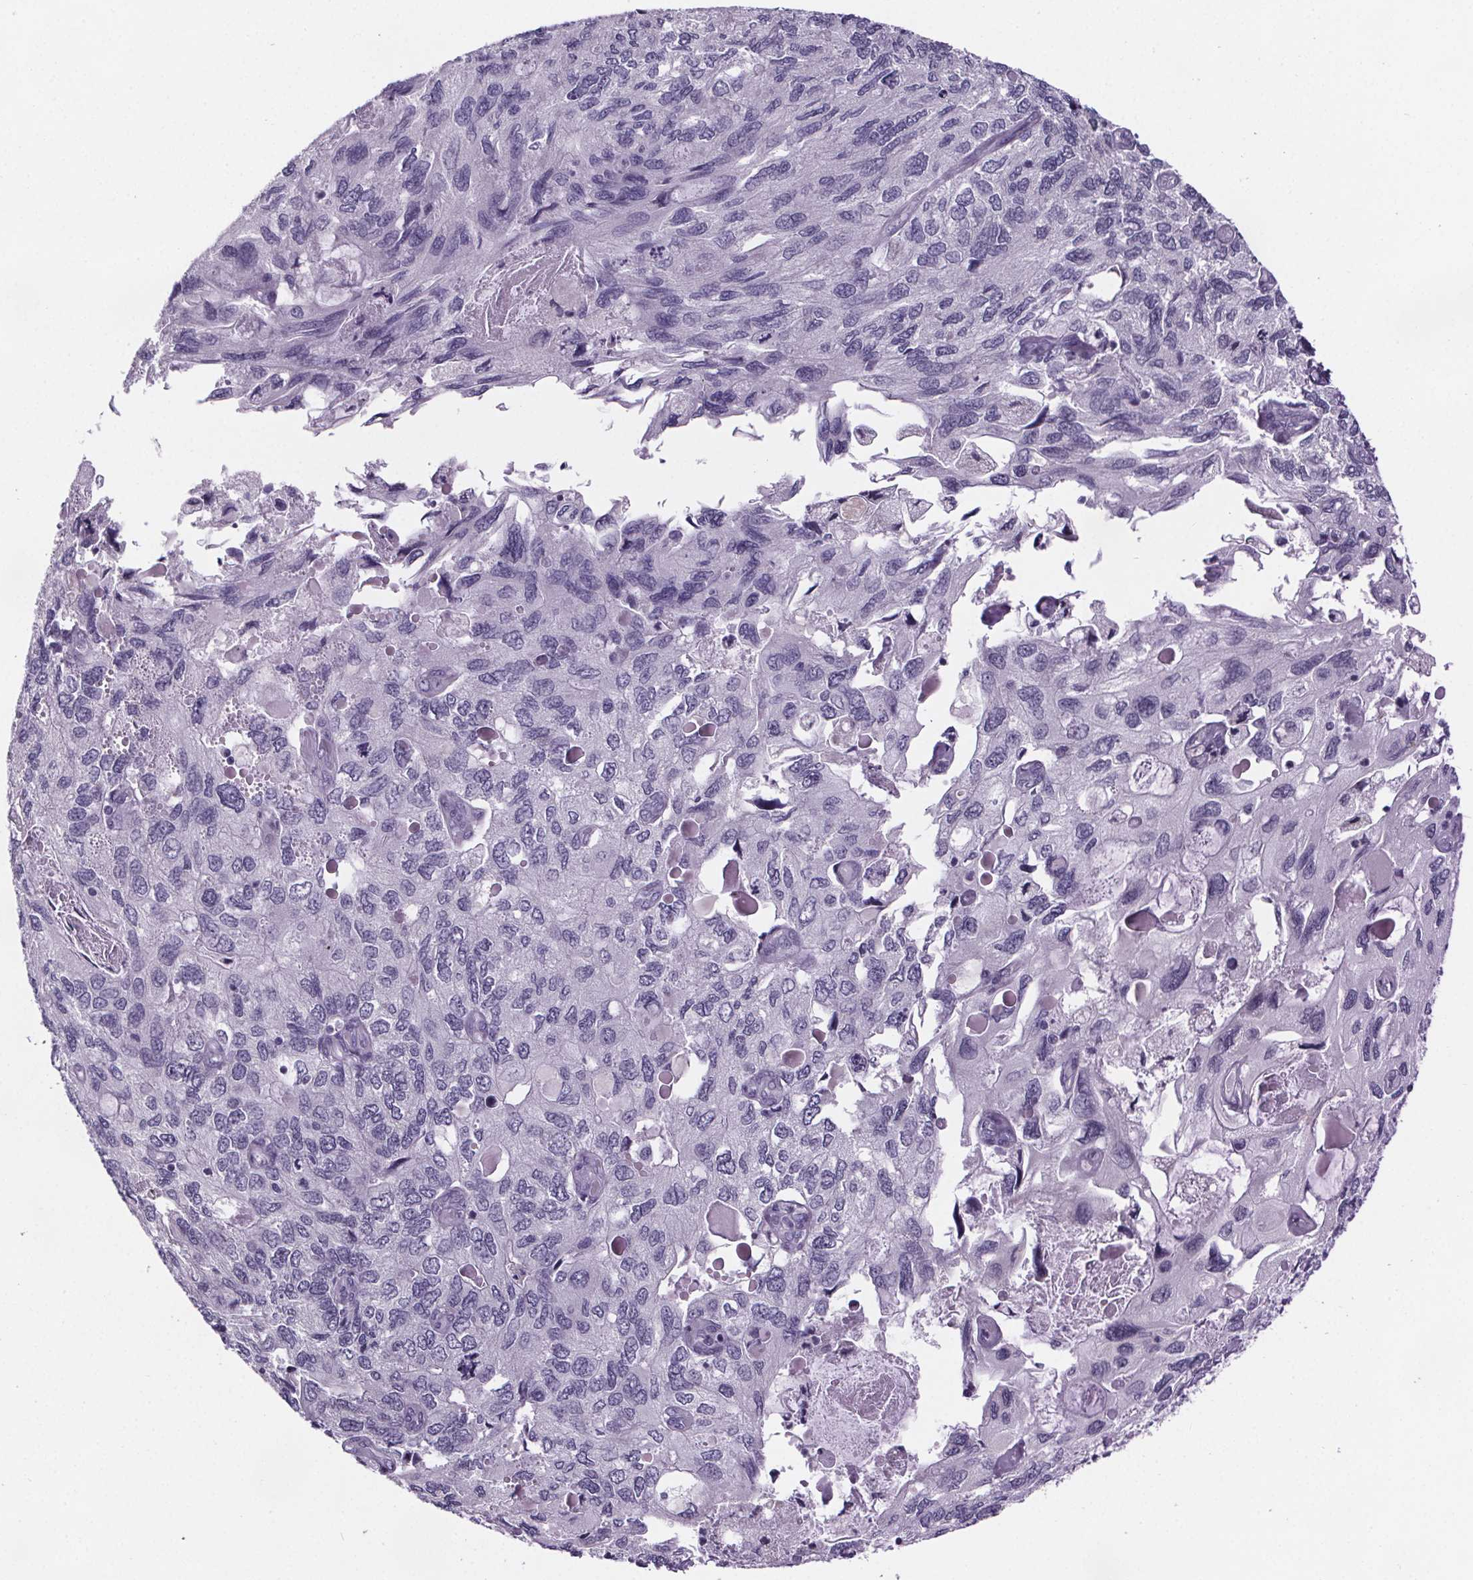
{"staining": {"intensity": "negative", "quantity": "none", "location": "none"}, "tissue": "endometrial cancer", "cell_type": "Tumor cells", "image_type": "cancer", "snomed": [{"axis": "morphology", "description": "Carcinoma, NOS"}, {"axis": "topography", "description": "Uterus"}], "caption": "There is no significant positivity in tumor cells of endometrial carcinoma. (IHC, brightfield microscopy, high magnification).", "gene": "CUBN", "patient": {"sex": "female", "age": 76}}